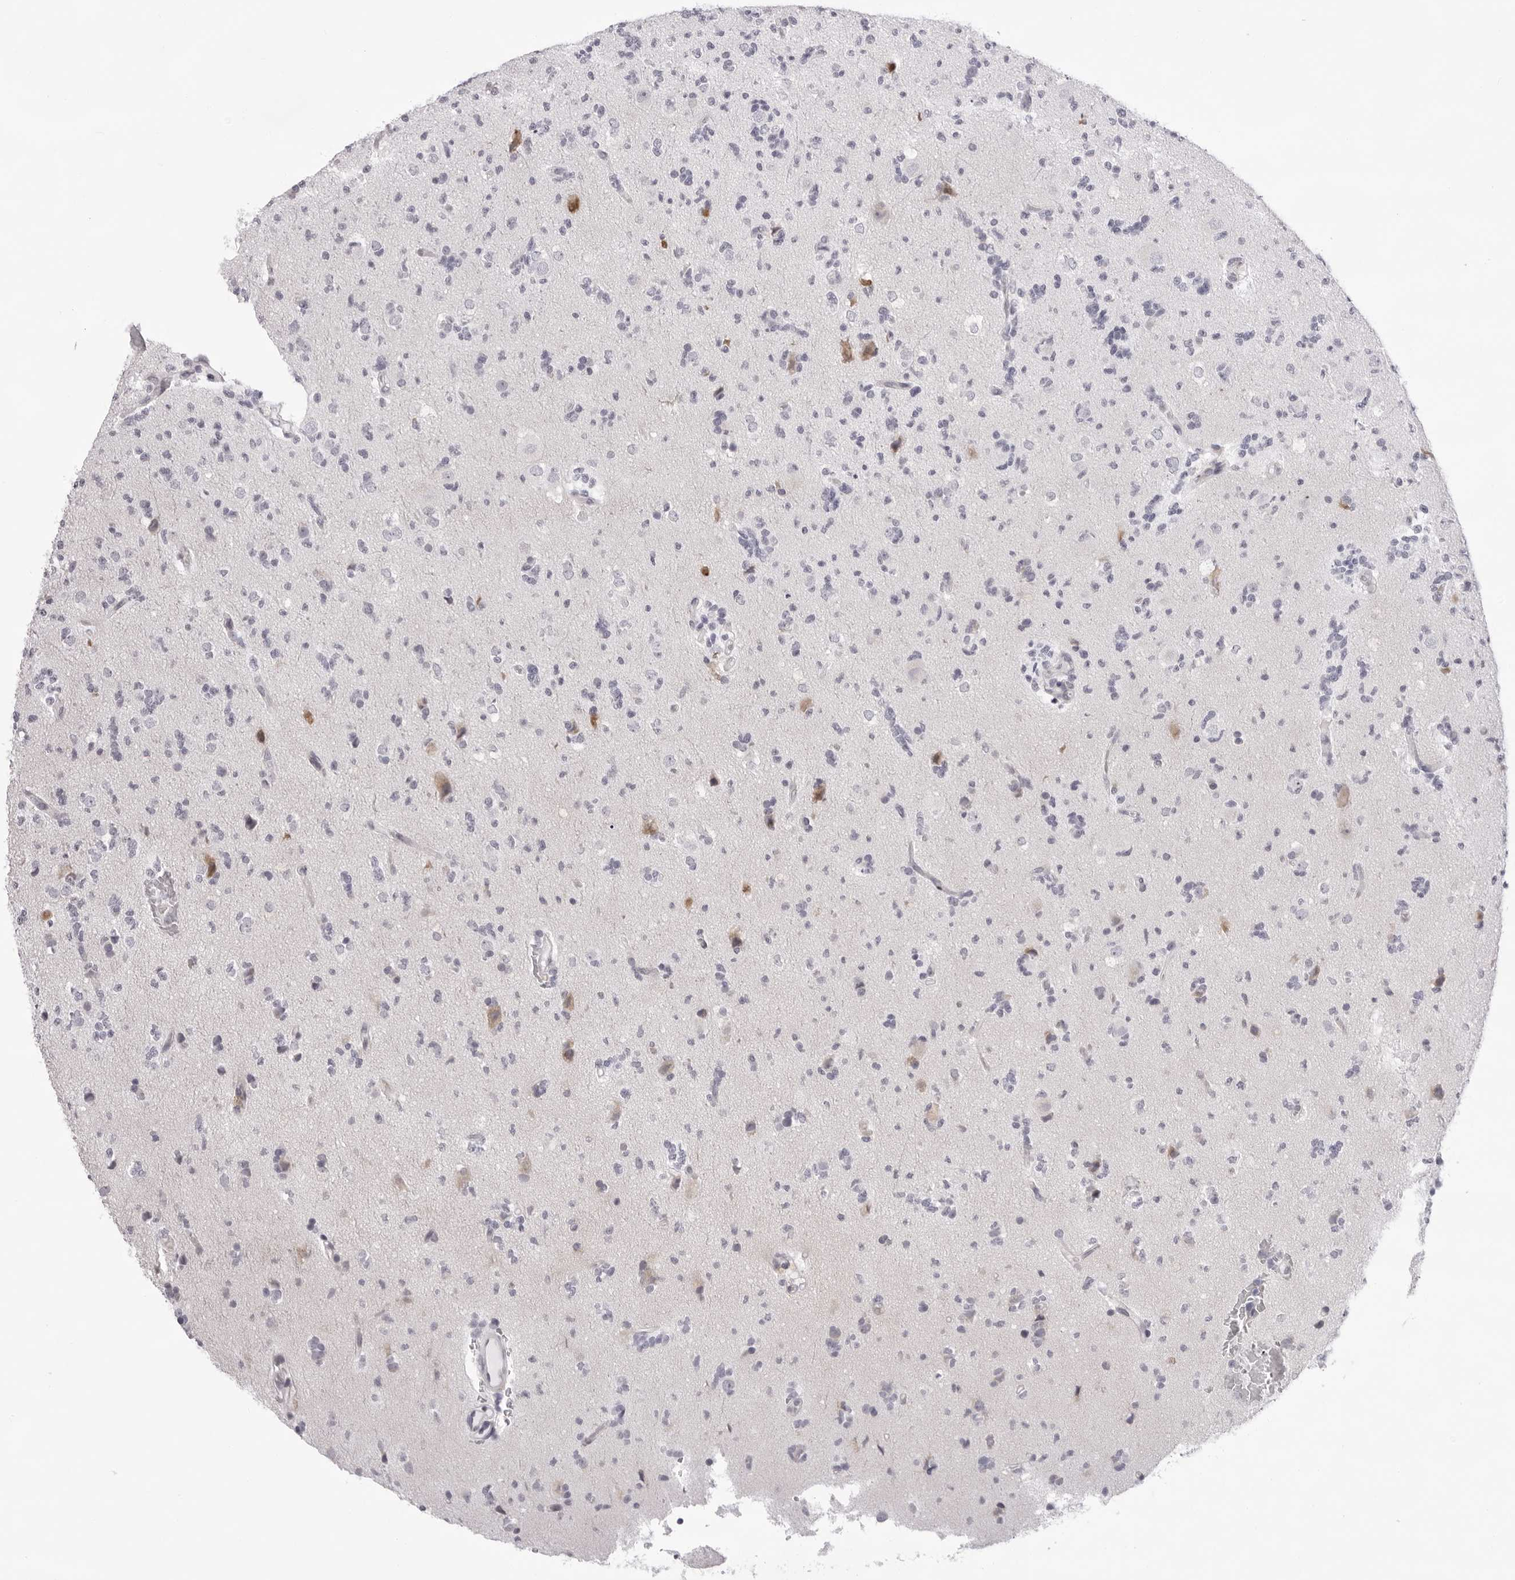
{"staining": {"intensity": "negative", "quantity": "none", "location": "none"}, "tissue": "glioma", "cell_type": "Tumor cells", "image_type": "cancer", "snomed": [{"axis": "morphology", "description": "Glioma, malignant, High grade"}, {"axis": "topography", "description": "Brain"}], "caption": "Tumor cells are negative for brown protein staining in glioma.", "gene": "SMIM2", "patient": {"sex": "female", "age": 62}}